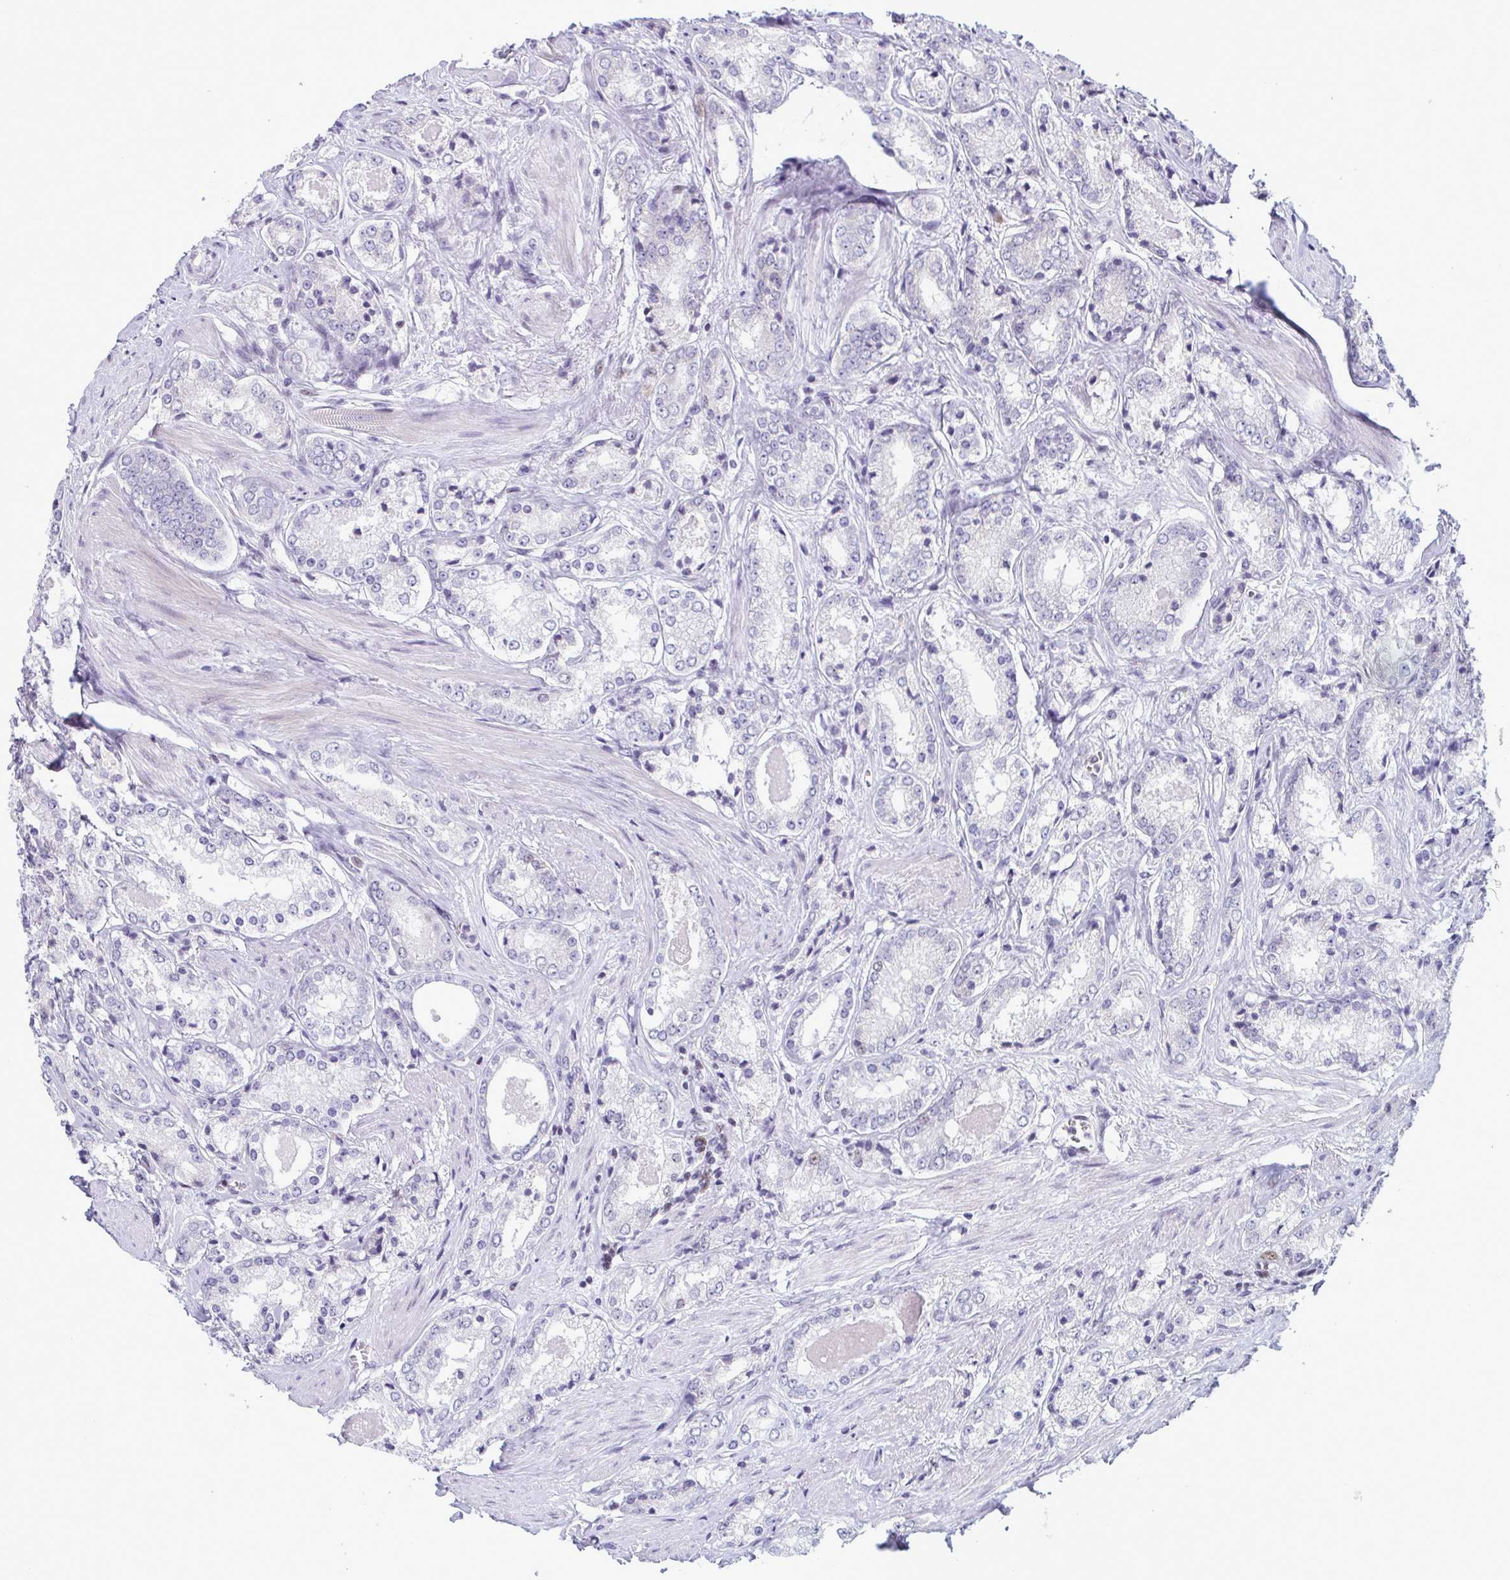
{"staining": {"intensity": "negative", "quantity": "none", "location": "none"}, "tissue": "prostate cancer", "cell_type": "Tumor cells", "image_type": "cancer", "snomed": [{"axis": "morphology", "description": "Adenocarcinoma, NOS"}, {"axis": "morphology", "description": "Adenocarcinoma, Low grade"}, {"axis": "topography", "description": "Prostate"}], "caption": "Tumor cells are negative for protein expression in human adenocarcinoma (low-grade) (prostate).", "gene": "IRF1", "patient": {"sex": "male", "age": 68}}